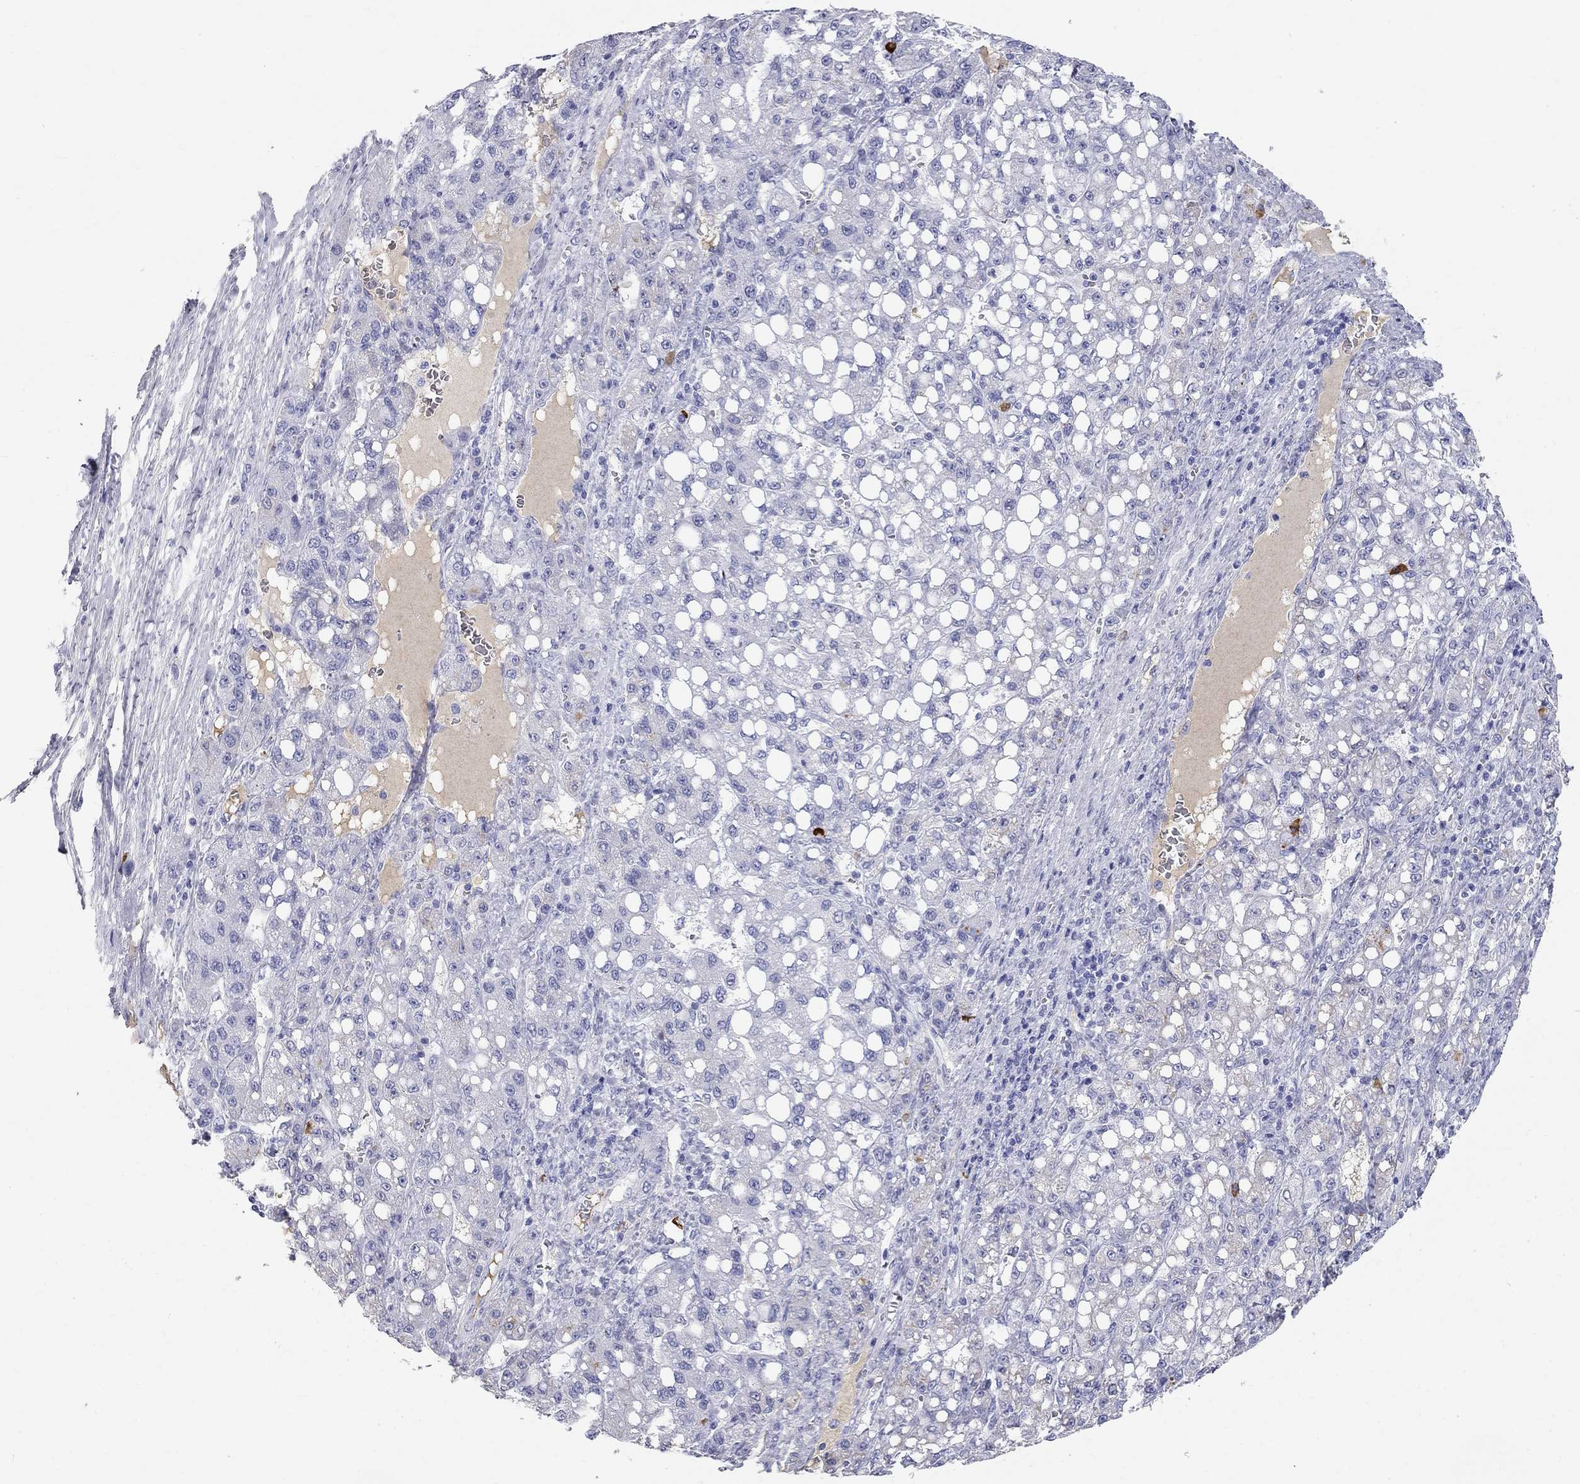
{"staining": {"intensity": "negative", "quantity": "none", "location": "none"}, "tissue": "liver cancer", "cell_type": "Tumor cells", "image_type": "cancer", "snomed": [{"axis": "morphology", "description": "Carcinoma, Hepatocellular, NOS"}, {"axis": "topography", "description": "Liver"}], "caption": "Histopathology image shows no protein staining in tumor cells of liver cancer tissue.", "gene": "PHOX2B", "patient": {"sex": "female", "age": 65}}